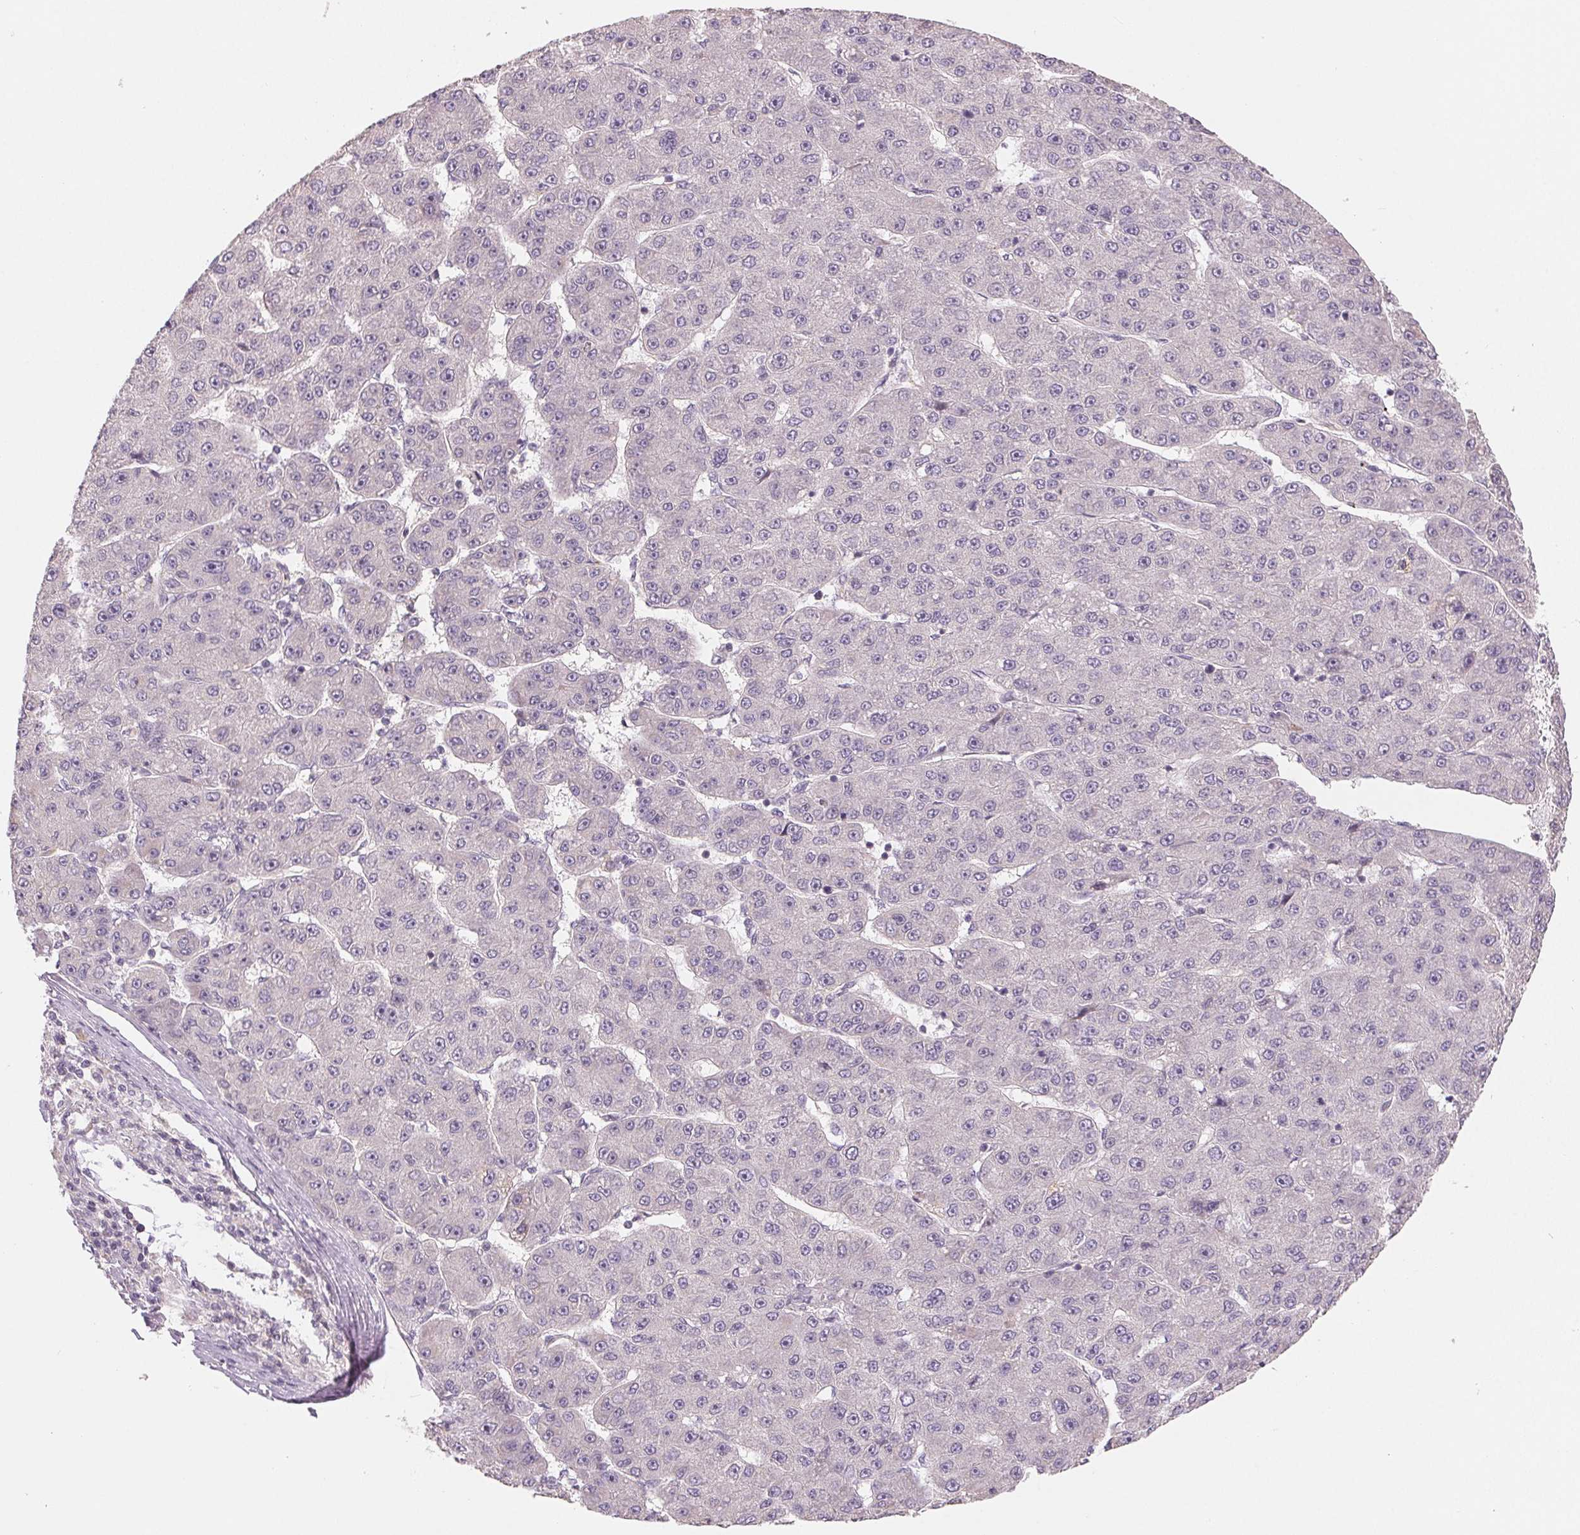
{"staining": {"intensity": "negative", "quantity": "none", "location": "none"}, "tissue": "liver cancer", "cell_type": "Tumor cells", "image_type": "cancer", "snomed": [{"axis": "morphology", "description": "Carcinoma, Hepatocellular, NOS"}, {"axis": "topography", "description": "Liver"}], "caption": "This is an immunohistochemistry (IHC) photomicrograph of hepatocellular carcinoma (liver). There is no staining in tumor cells.", "gene": "AQP8", "patient": {"sex": "male", "age": 67}}